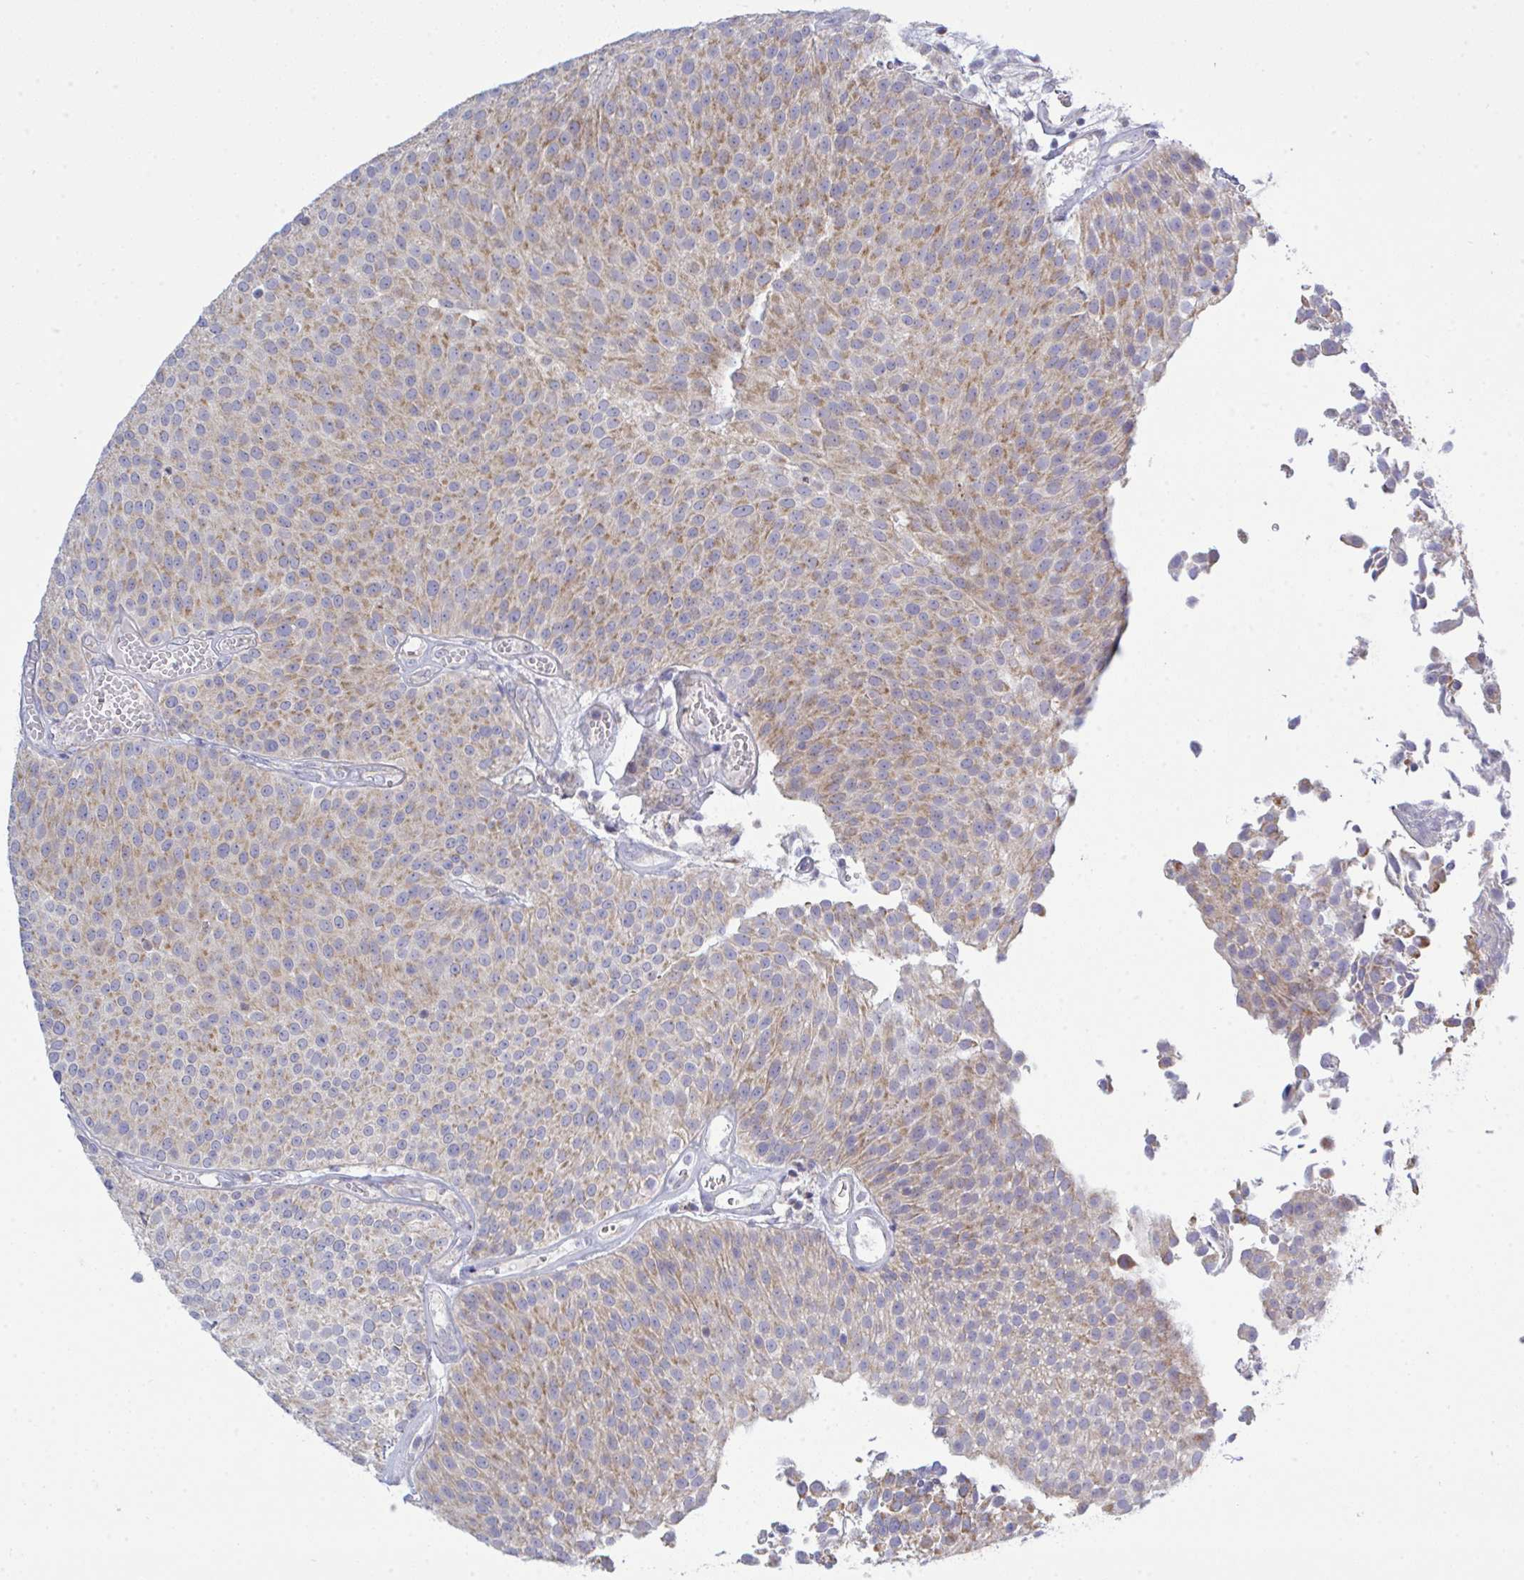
{"staining": {"intensity": "moderate", "quantity": ">75%", "location": "cytoplasmic/membranous"}, "tissue": "urothelial cancer", "cell_type": "Tumor cells", "image_type": "cancer", "snomed": [{"axis": "morphology", "description": "Urothelial carcinoma, Low grade"}, {"axis": "topography", "description": "Urinary bladder"}], "caption": "This is a histology image of immunohistochemistry staining of low-grade urothelial carcinoma, which shows moderate staining in the cytoplasmic/membranous of tumor cells.", "gene": "NDUFA7", "patient": {"sex": "female", "age": 79}}